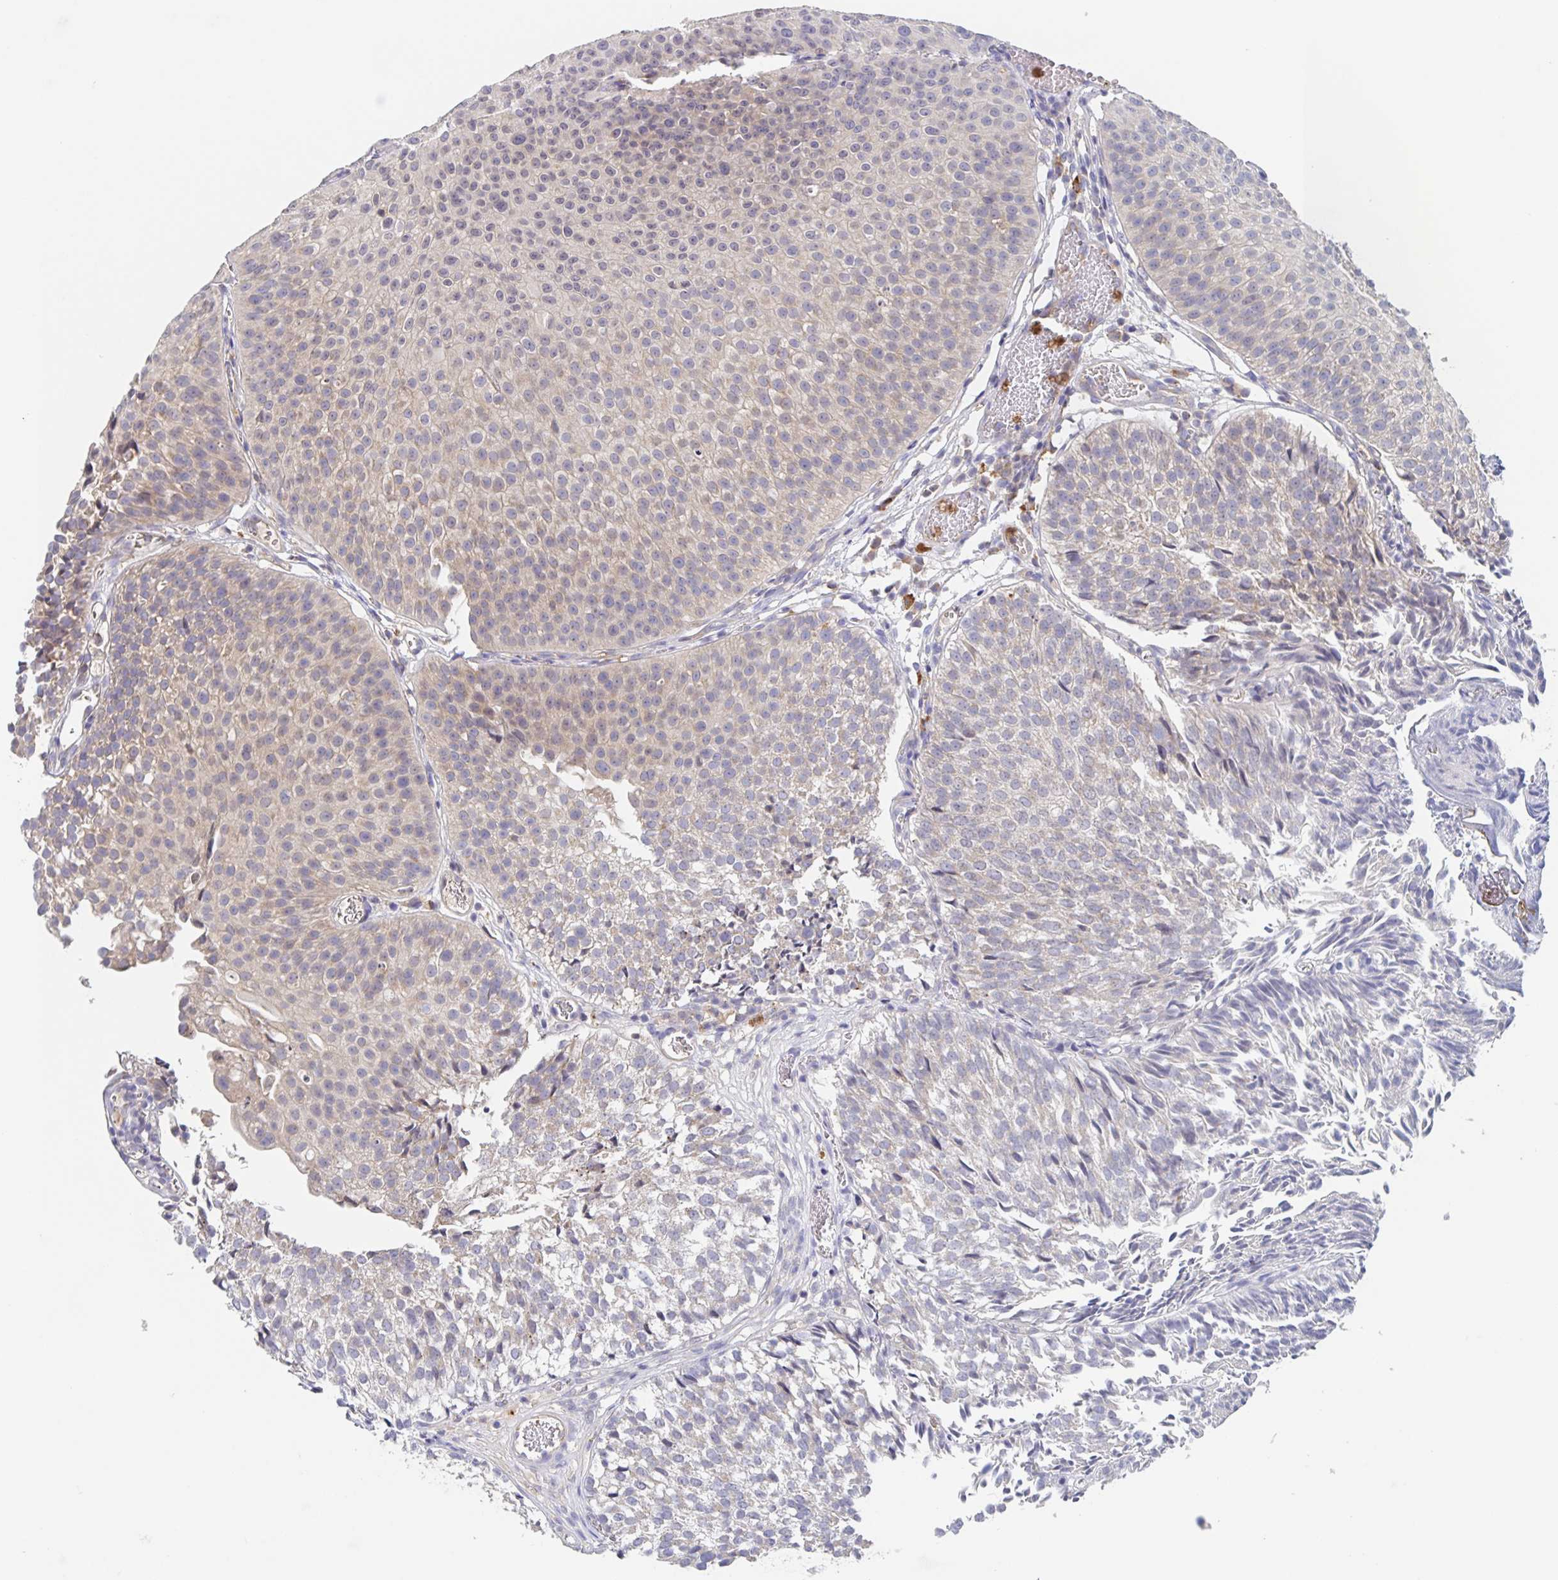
{"staining": {"intensity": "weak", "quantity": "25%-75%", "location": "cytoplasmic/membranous"}, "tissue": "urothelial cancer", "cell_type": "Tumor cells", "image_type": "cancer", "snomed": [{"axis": "morphology", "description": "Urothelial carcinoma, Low grade"}, {"axis": "topography", "description": "Urinary bladder"}], "caption": "Immunohistochemical staining of human low-grade urothelial carcinoma reveals weak cytoplasmic/membranous protein staining in approximately 25%-75% of tumor cells.", "gene": "CDC42BPG", "patient": {"sex": "male", "age": 80}}